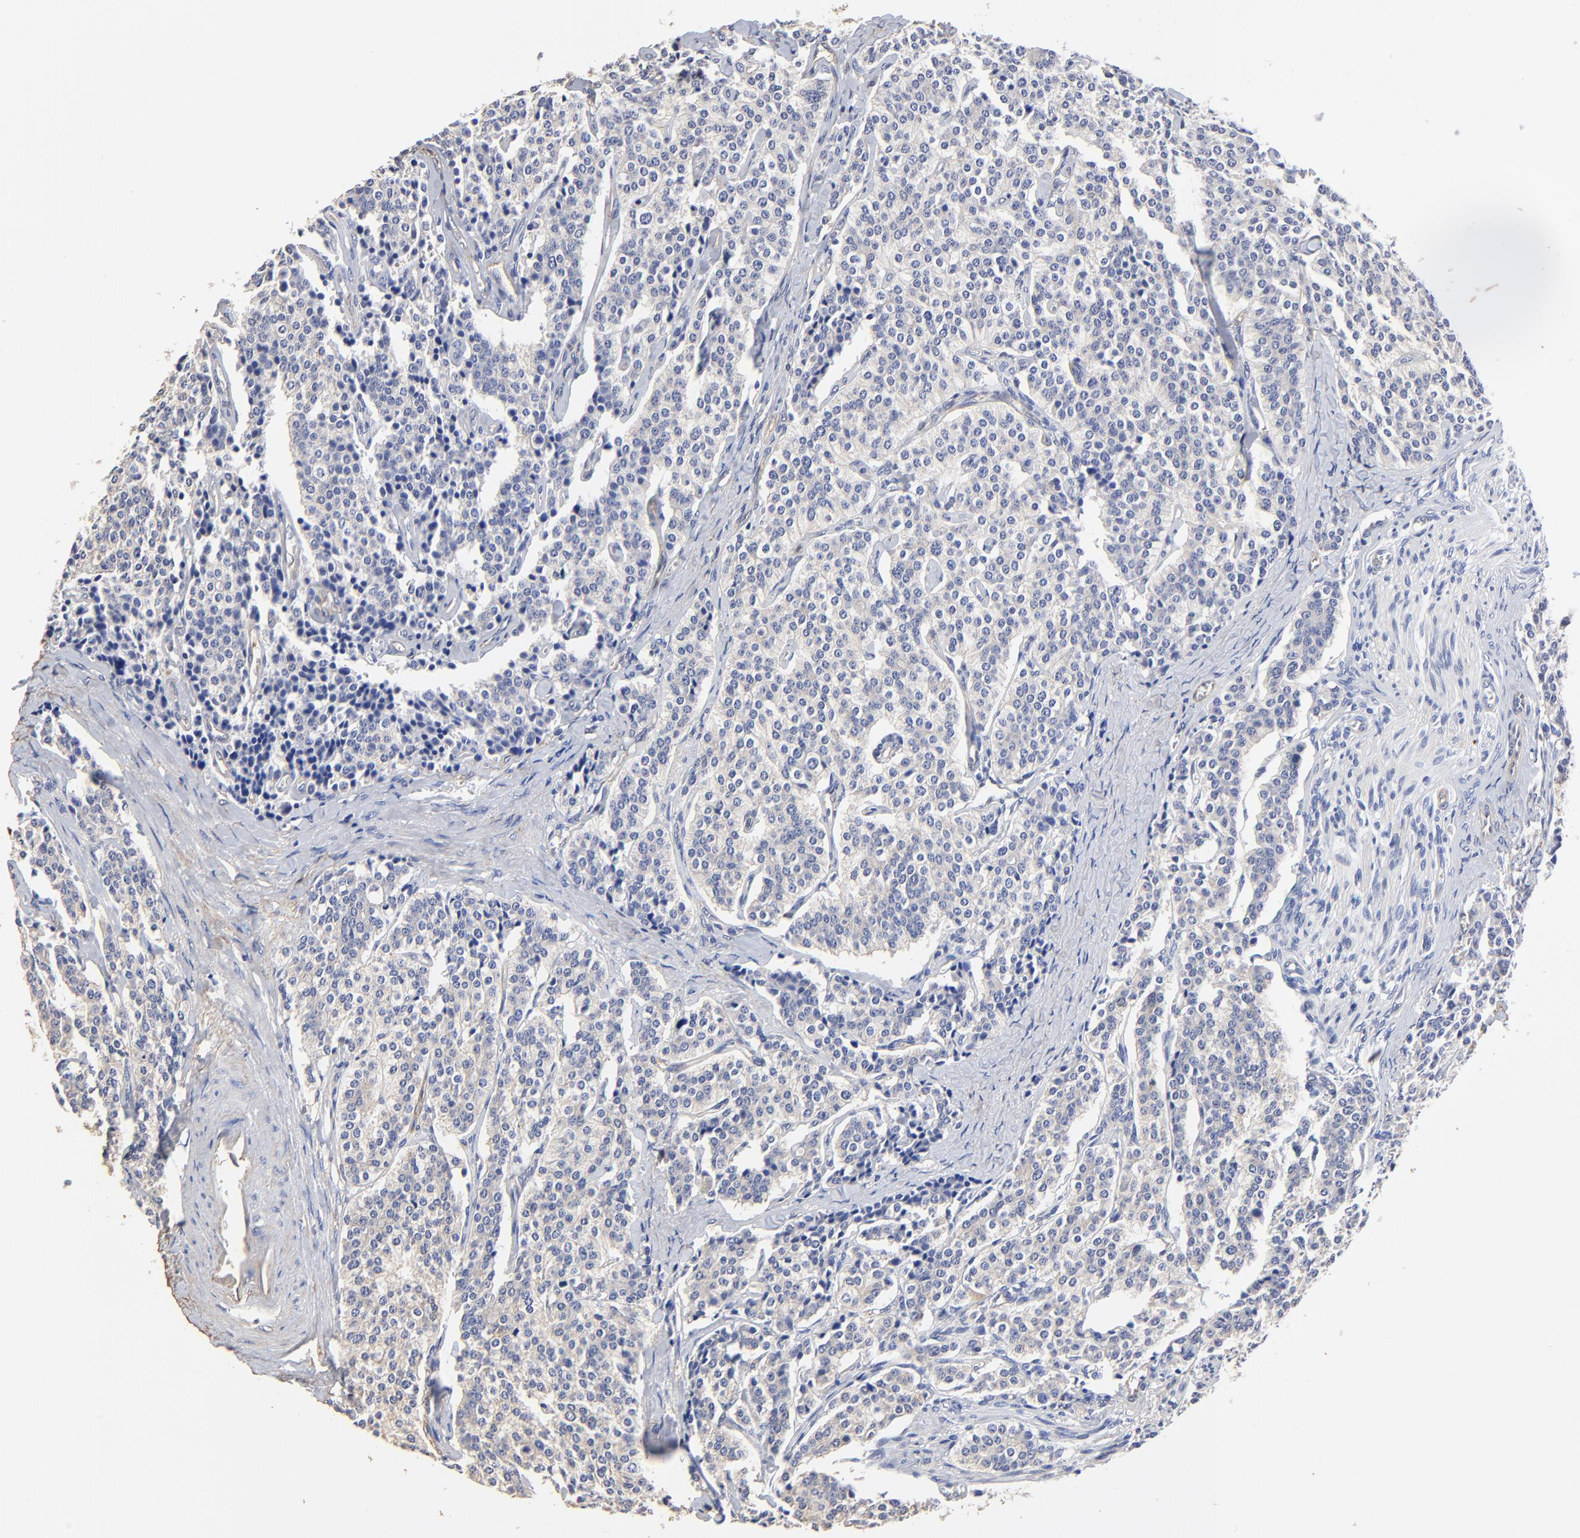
{"staining": {"intensity": "negative", "quantity": "none", "location": "none"}, "tissue": "carcinoid", "cell_type": "Tumor cells", "image_type": "cancer", "snomed": [{"axis": "morphology", "description": "Carcinoid, malignant, NOS"}, {"axis": "topography", "description": "Small intestine"}], "caption": "Human malignant carcinoid stained for a protein using immunohistochemistry shows no staining in tumor cells.", "gene": "TAGLN2", "patient": {"sex": "male", "age": 63}}